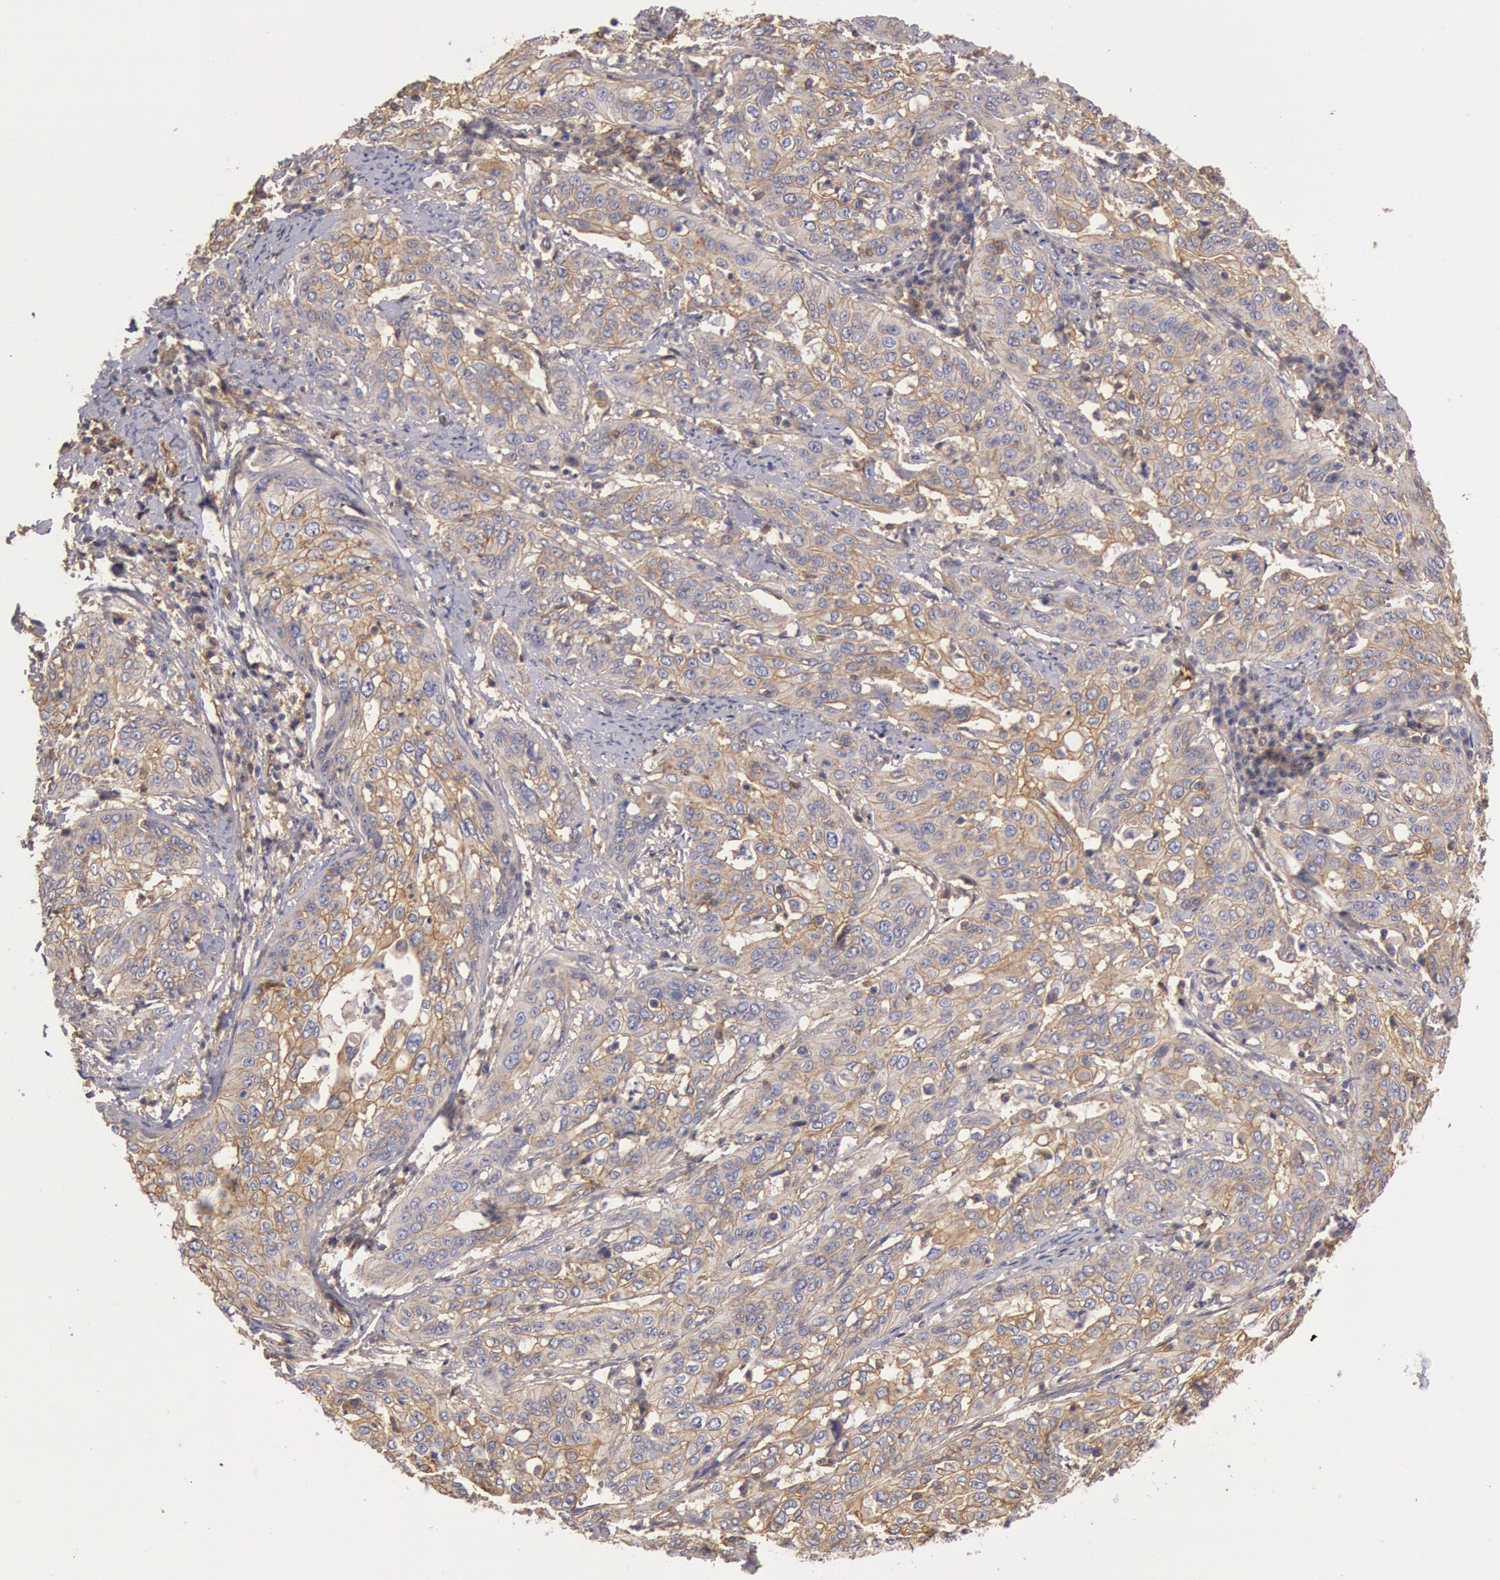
{"staining": {"intensity": "weak", "quantity": ">75%", "location": "cytoplasmic/membranous"}, "tissue": "cervical cancer", "cell_type": "Tumor cells", "image_type": "cancer", "snomed": [{"axis": "morphology", "description": "Squamous cell carcinoma, NOS"}, {"axis": "topography", "description": "Cervix"}], "caption": "The photomicrograph exhibits staining of cervical cancer (squamous cell carcinoma), revealing weak cytoplasmic/membranous protein expression (brown color) within tumor cells.", "gene": "SNAP23", "patient": {"sex": "female", "age": 41}}